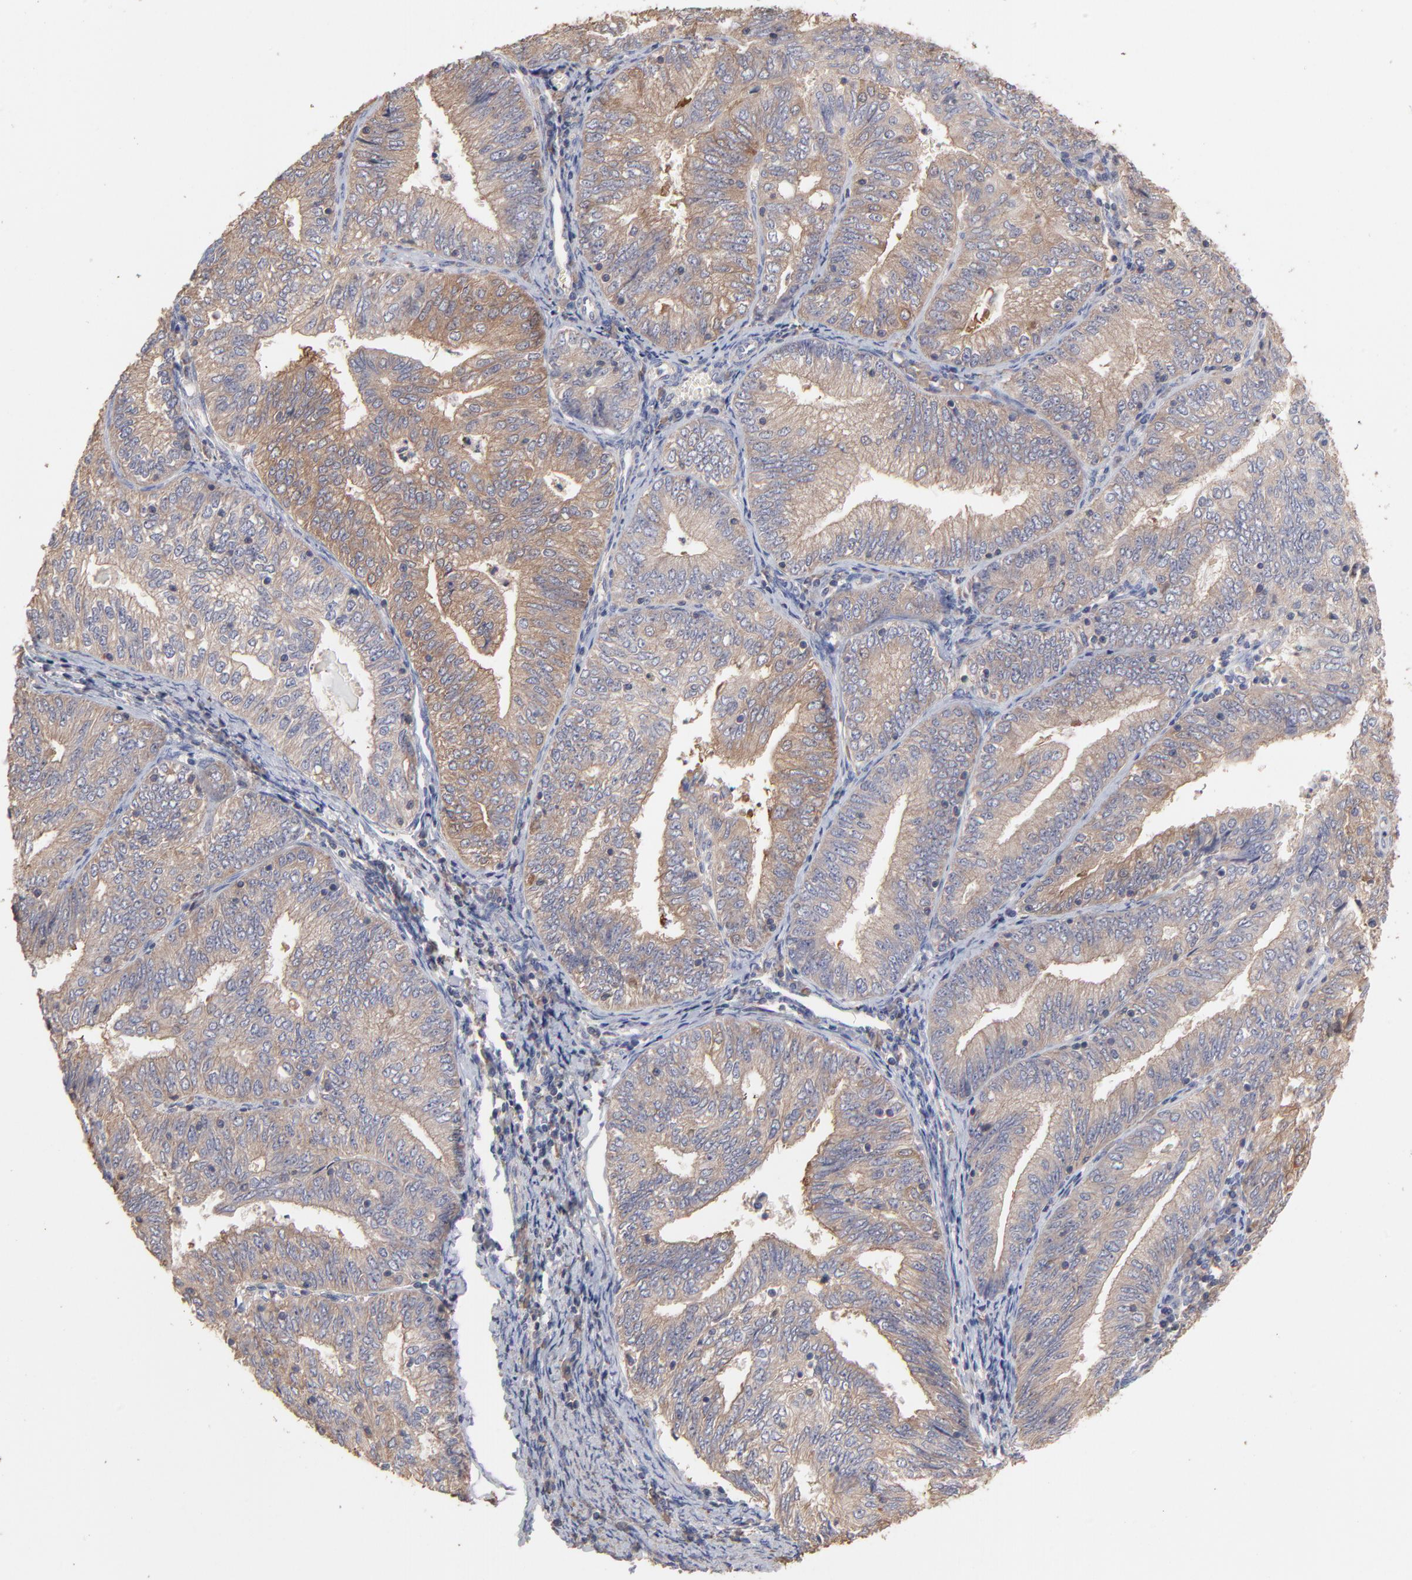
{"staining": {"intensity": "moderate", "quantity": ">75%", "location": "cytoplasmic/membranous"}, "tissue": "endometrial cancer", "cell_type": "Tumor cells", "image_type": "cancer", "snomed": [{"axis": "morphology", "description": "Adenocarcinoma, NOS"}, {"axis": "topography", "description": "Endometrium"}], "caption": "The photomicrograph displays a brown stain indicating the presence of a protein in the cytoplasmic/membranous of tumor cells in endometrial cancer (adenocarcinoma). Nuclei are stained in blue.", "gene": "TANGO2", "patient": {"sex": "female", "age": 69}}